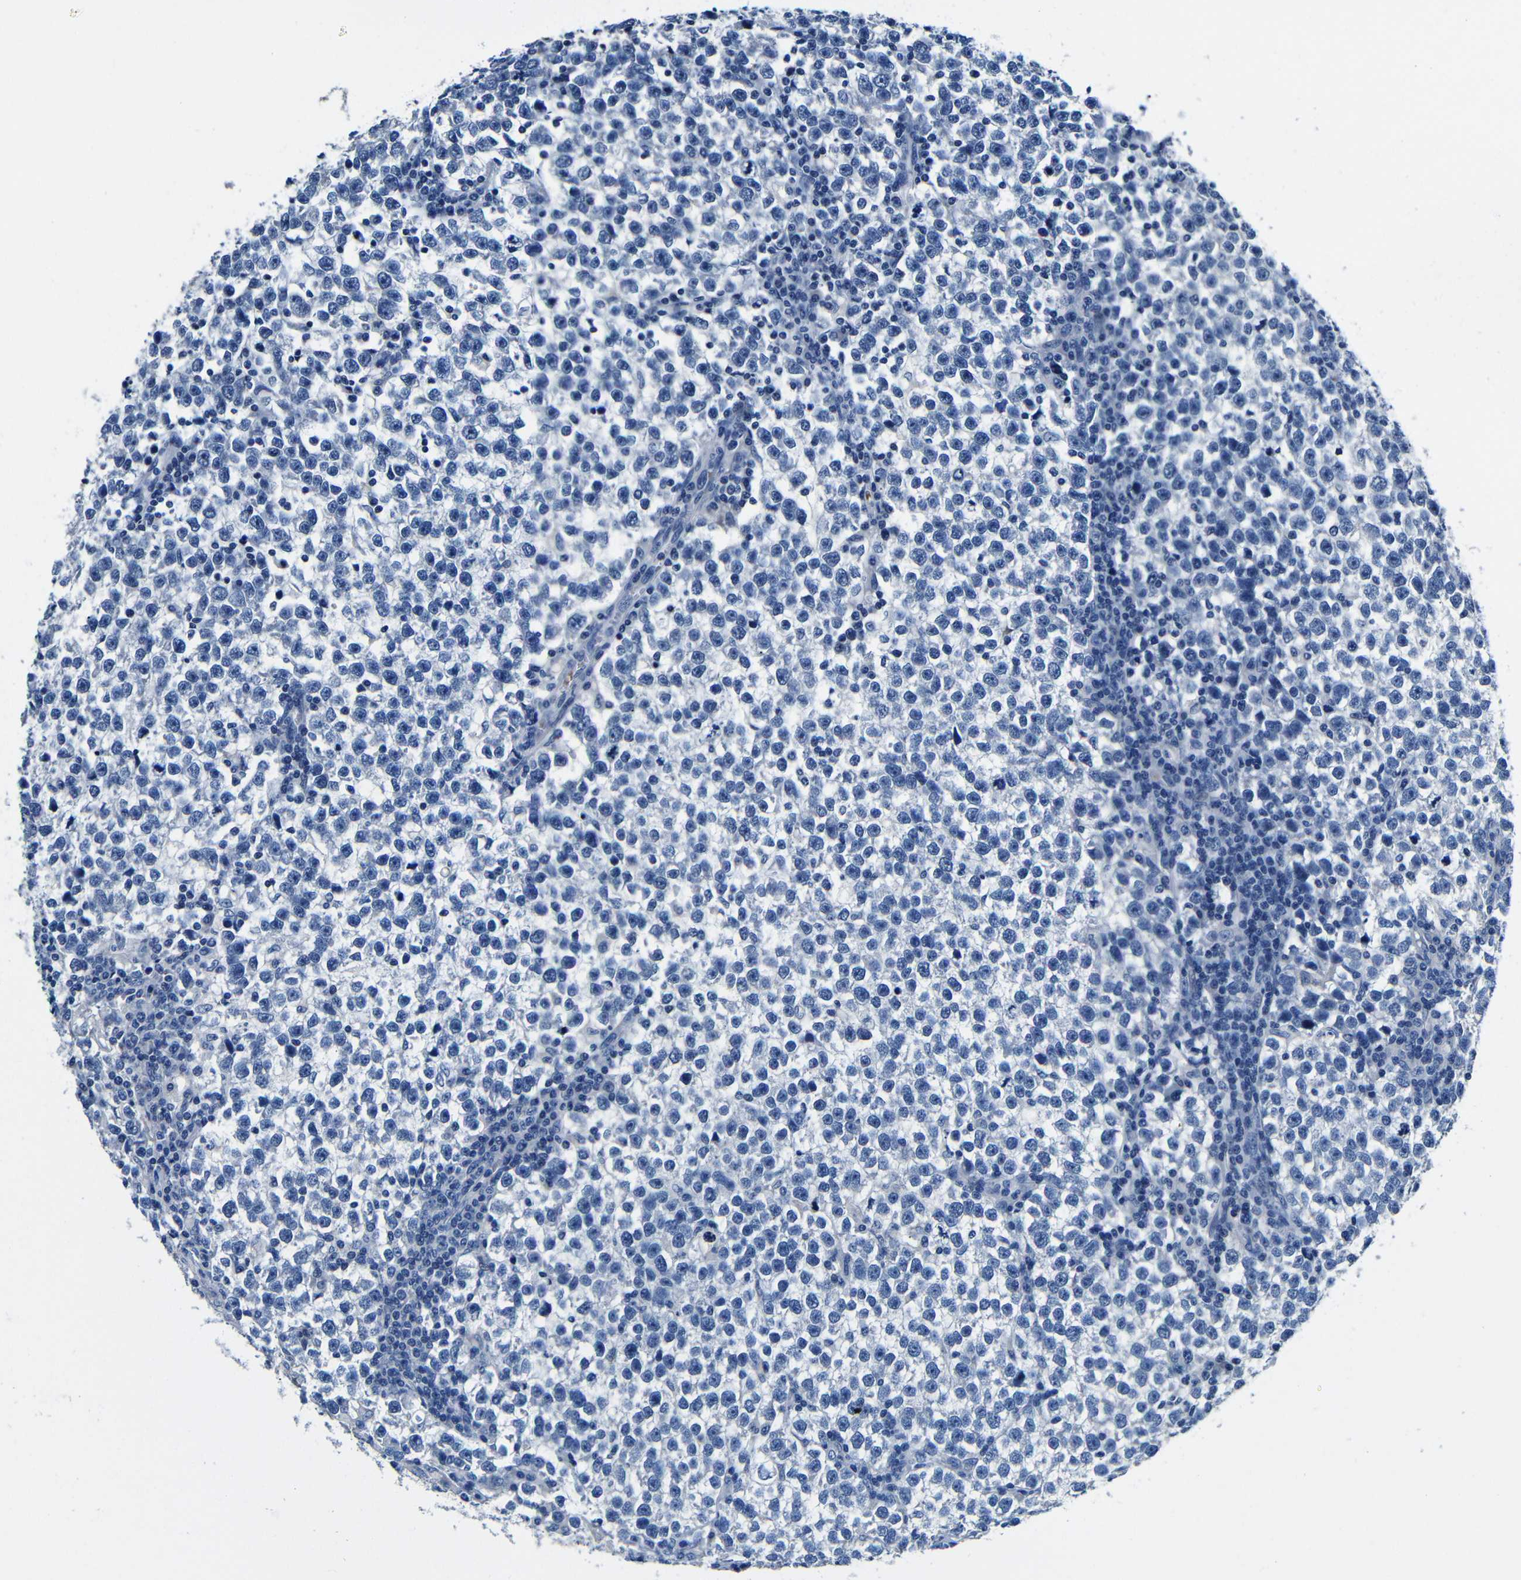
{"staining": {"intensity": "negative", "quantity": "none", "location": "none"}, "tissue": "testis cancer", "cell_type": "Tumor cells", "image_type": "cancer", "snomed": [{"axis": "morphology", "description": "Normal tissue, NOS"}, {"axis": "morphology", "description": "Seminoma, NOS"}, {"axis": "topography", "description": "Testis"}], "caption": "Immunohistochemistry of testis cancer (seminoma) reveals no expression in tumor cells.", "gene": "TNFAIP1", "patient": {"sex": "male", "age": 43}}